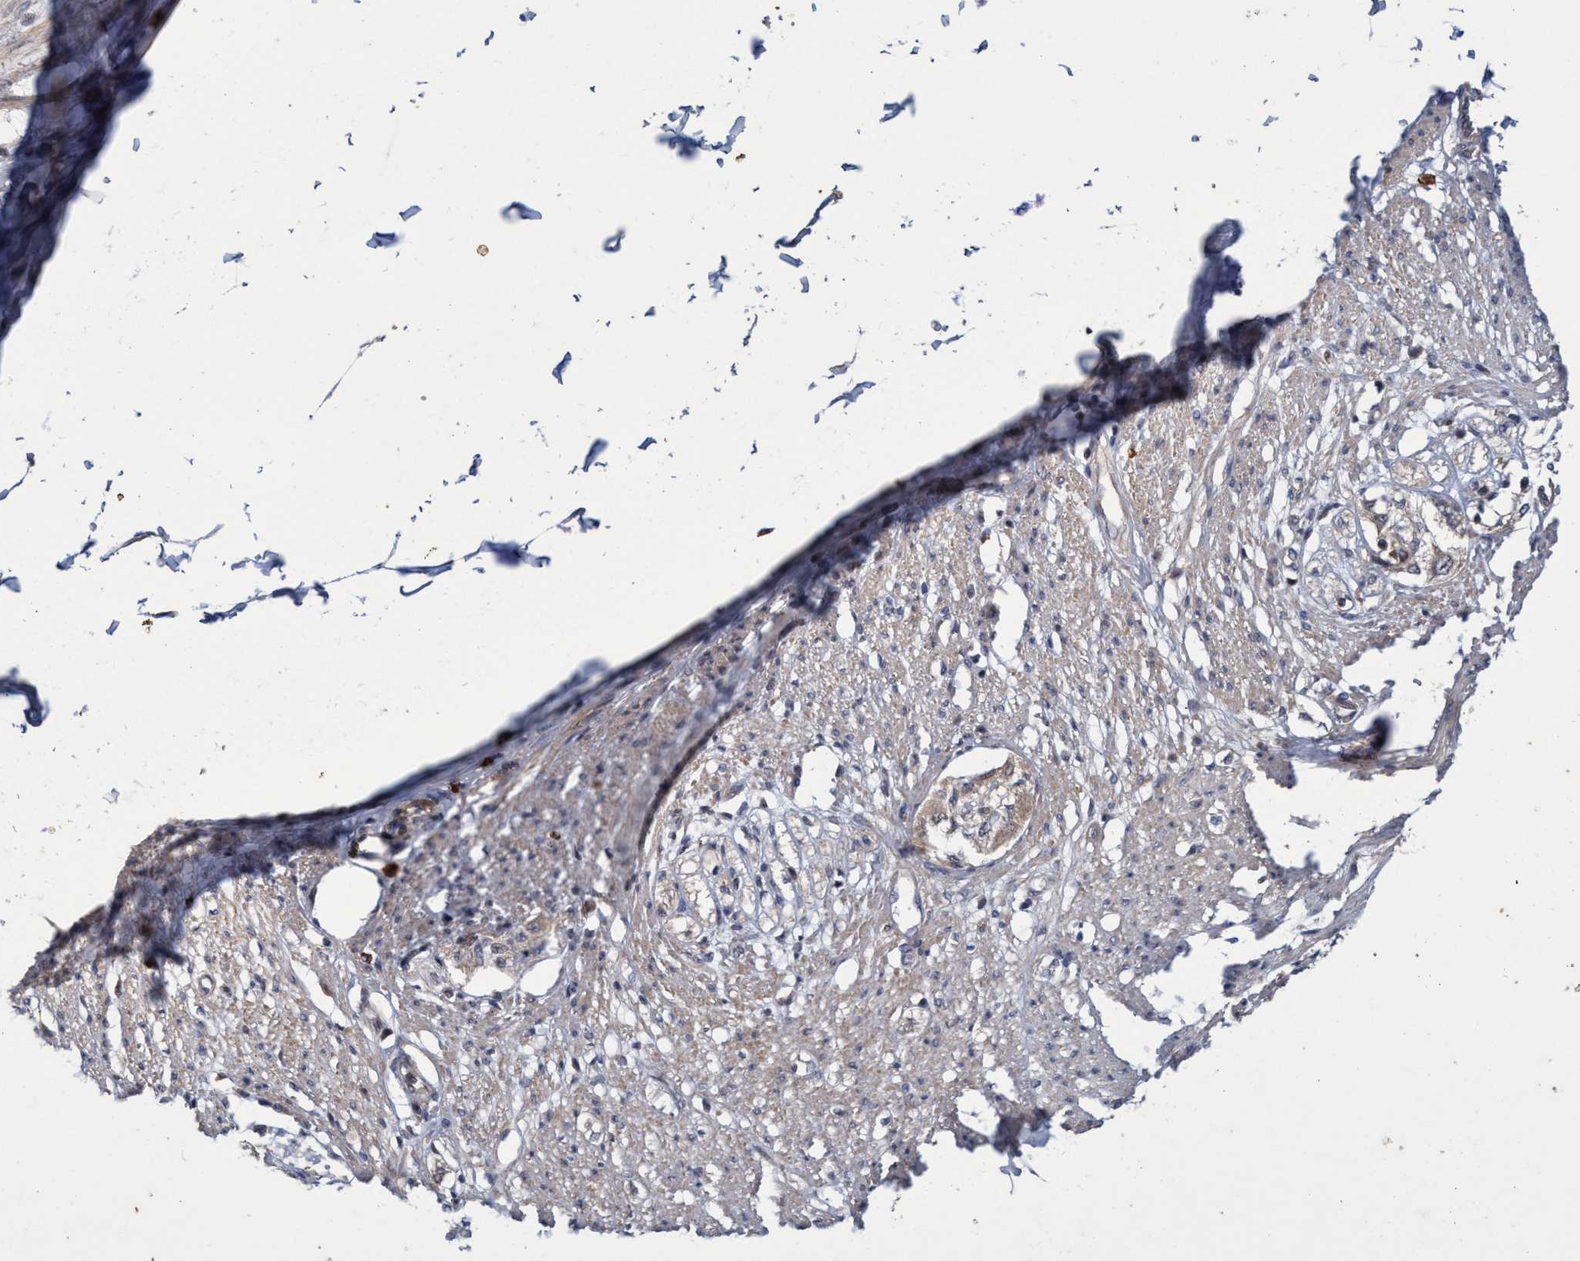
{"staining": {"intensity": "moderate", "quantity": "25%-75%", "location": "cytoplasmic/membranous"}, "tissue": "smooth muscle", "cell_type": "Smooth muscle cells", "image_type": "normal", "snomed": [{"axis": "morphology", "description": "Normal tissue, NOS"}, {"axis": "morphology", "description": "Adenocarcinoma, NOS"}, {"axis": "topography", "description": "Colon"}, {"axis": "topography", "description": "Peripheral nerve tissue"}], "caption": "A medium amount of moderate cytoplasmic/membranous staining is seen in approximately 25%-75% of smooth muscle cells in unremarkable smooth muscle.", "gene": "ZNF677", "patient": {"sex": "male", "age": 14}}